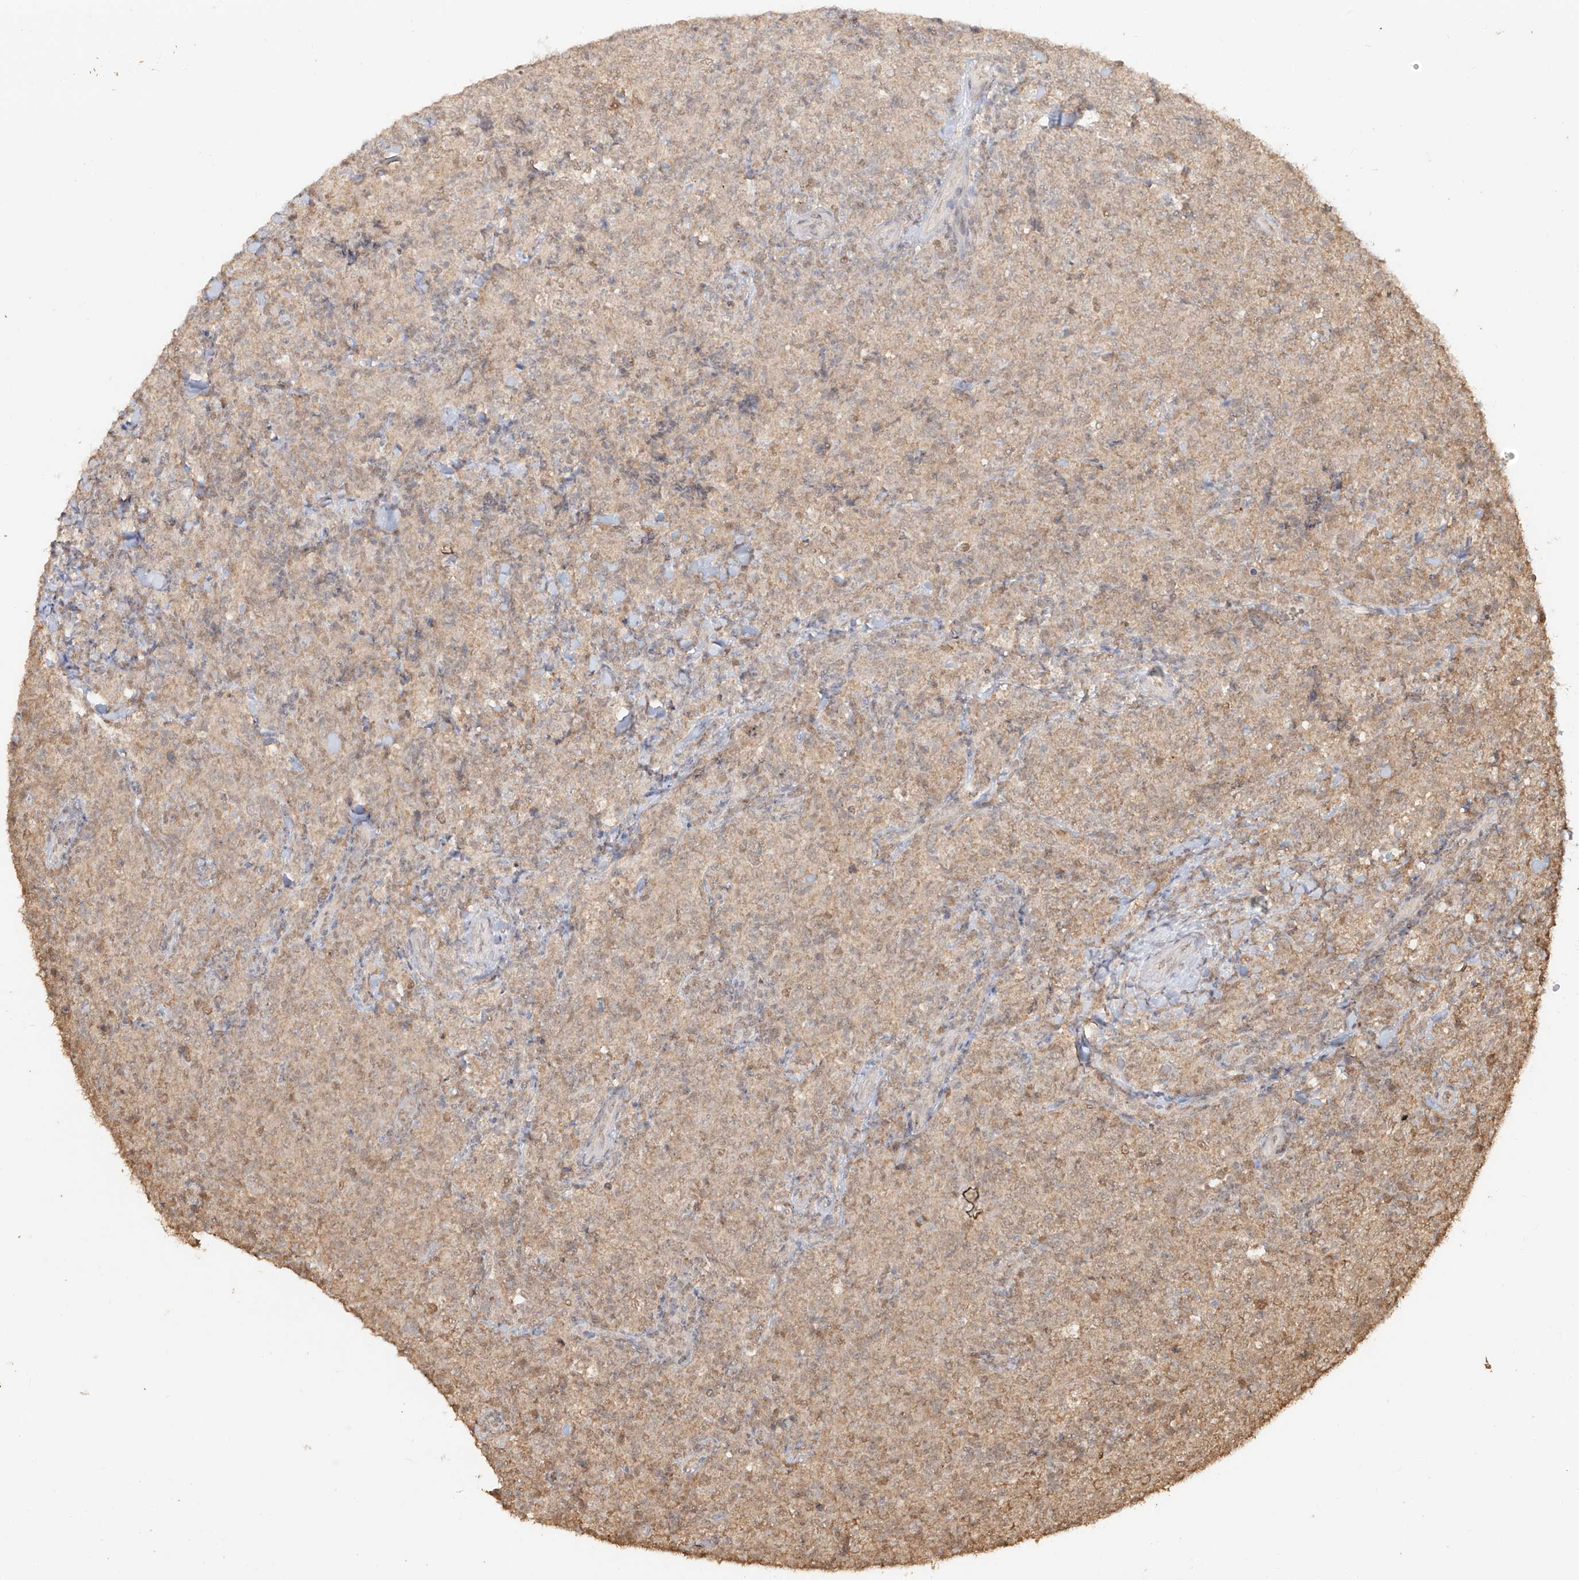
{"staining": {"intensity": "weak", "quantity": ">75%", "location": "cytoplasmic/membranous,nuclear"}, "tissue": "lymphoma", "cell_type": "Tumor cells", "image_type": "cancer", "snomed": [{"axis": "morphology", "description": "Malignant lymphoma, non-Hodgkin's type, High grade"}, {"axis": "topography", "description": "Tonsil"}], "caption": "Immunohistochemical staining of lymphoma displays low levels of weak cytoplasmic/membranous and nuclear protein staining in approximately >75% of tumor cells.", "gene": "TIGAR", "patient": {"sex": "female", "age": 36}}